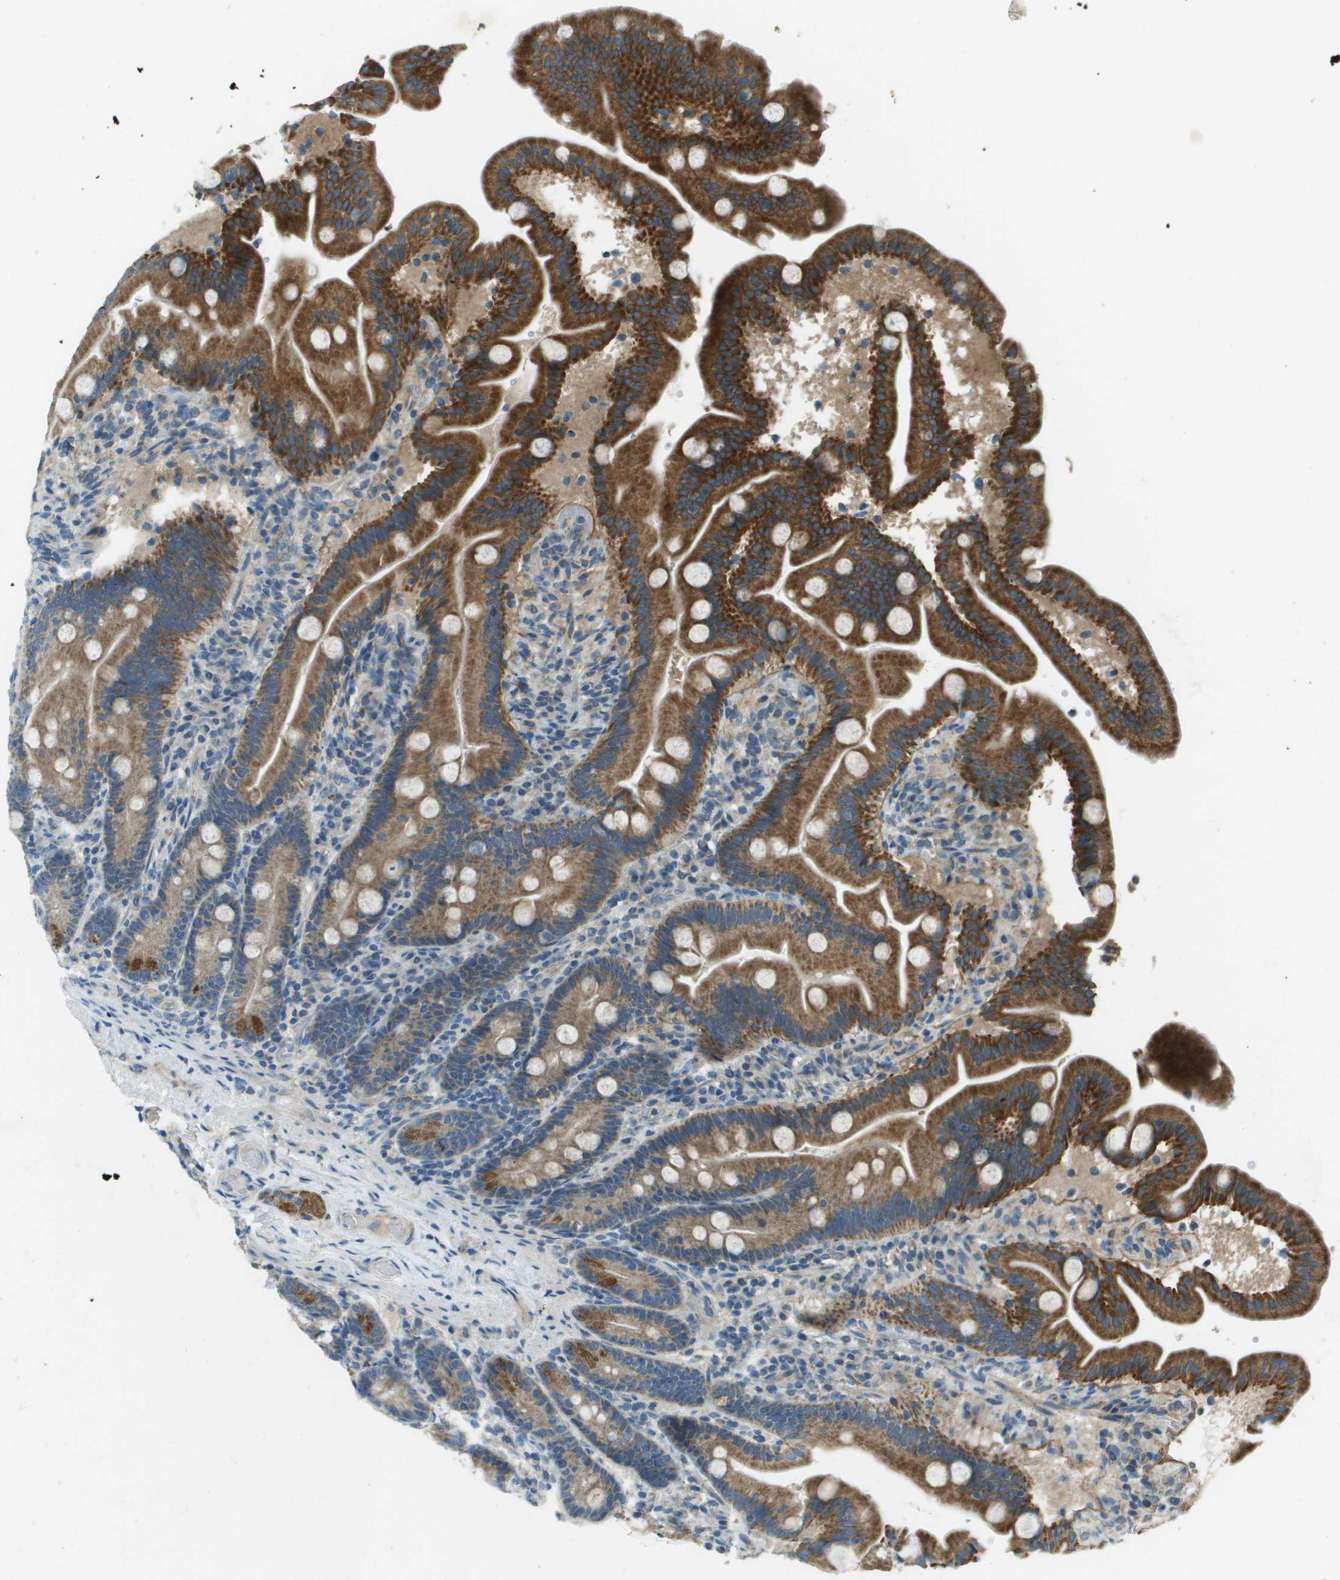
{"staining": {"intensity": "moderate", "quantity": ">75%", "location": "cytoplasmic/membranous"}, "tissue": "duodenum", "cell_type": "Glandular cells", "image_type": "normal", "snomed": [{"axis": "morphology", "description": "Normal tissue, NOS"}, {"axis": "topography", "description": "Duodenum"}], "caption": "A brown stain labels moderate cytoplasmic/membranous expression of a protein in glandular cells of normal human duodenum. (Brightfield microscopy of DAB IHC at high magnification).", "gene": "MIGA1", "patient": {"sex": "male", "age": 54}}